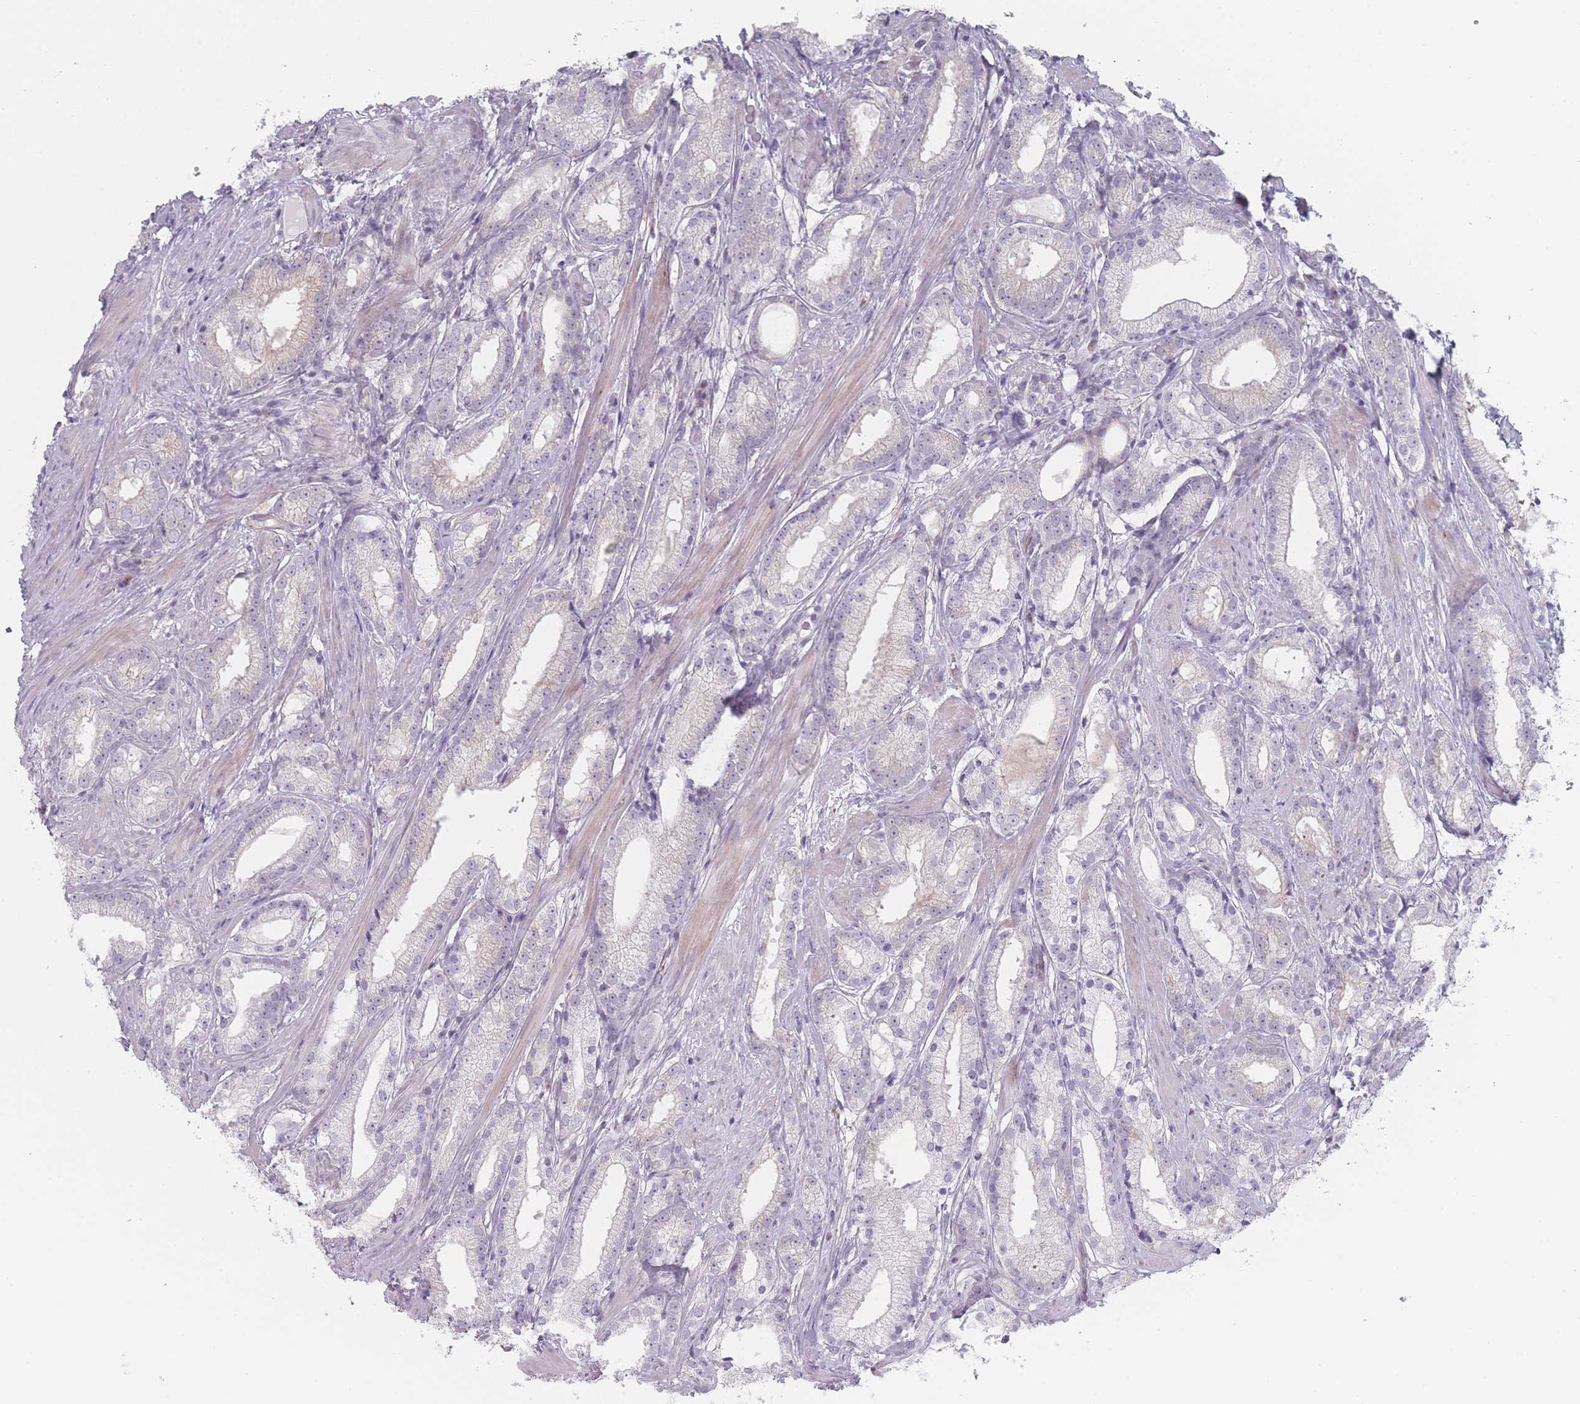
{"staining": {"intensity": "negative", "quantity": "none", "location": "none"}, "tissue": "prostate cancer", "cell_type": "Tumor cells", "image_type": "cancer", "snomed": [{"axis": "morphology", "description": "Adenocarcinoma, Low grade"}, {"axis": "topography", "description": "Prostate"}], "caption": "This is an IHC histopathology image of prostate adenocarcinoma (low-grade). There is no expression in tumor cells.", "gene": "RNF4", "patient": {"sex": "male", "age": 57}}